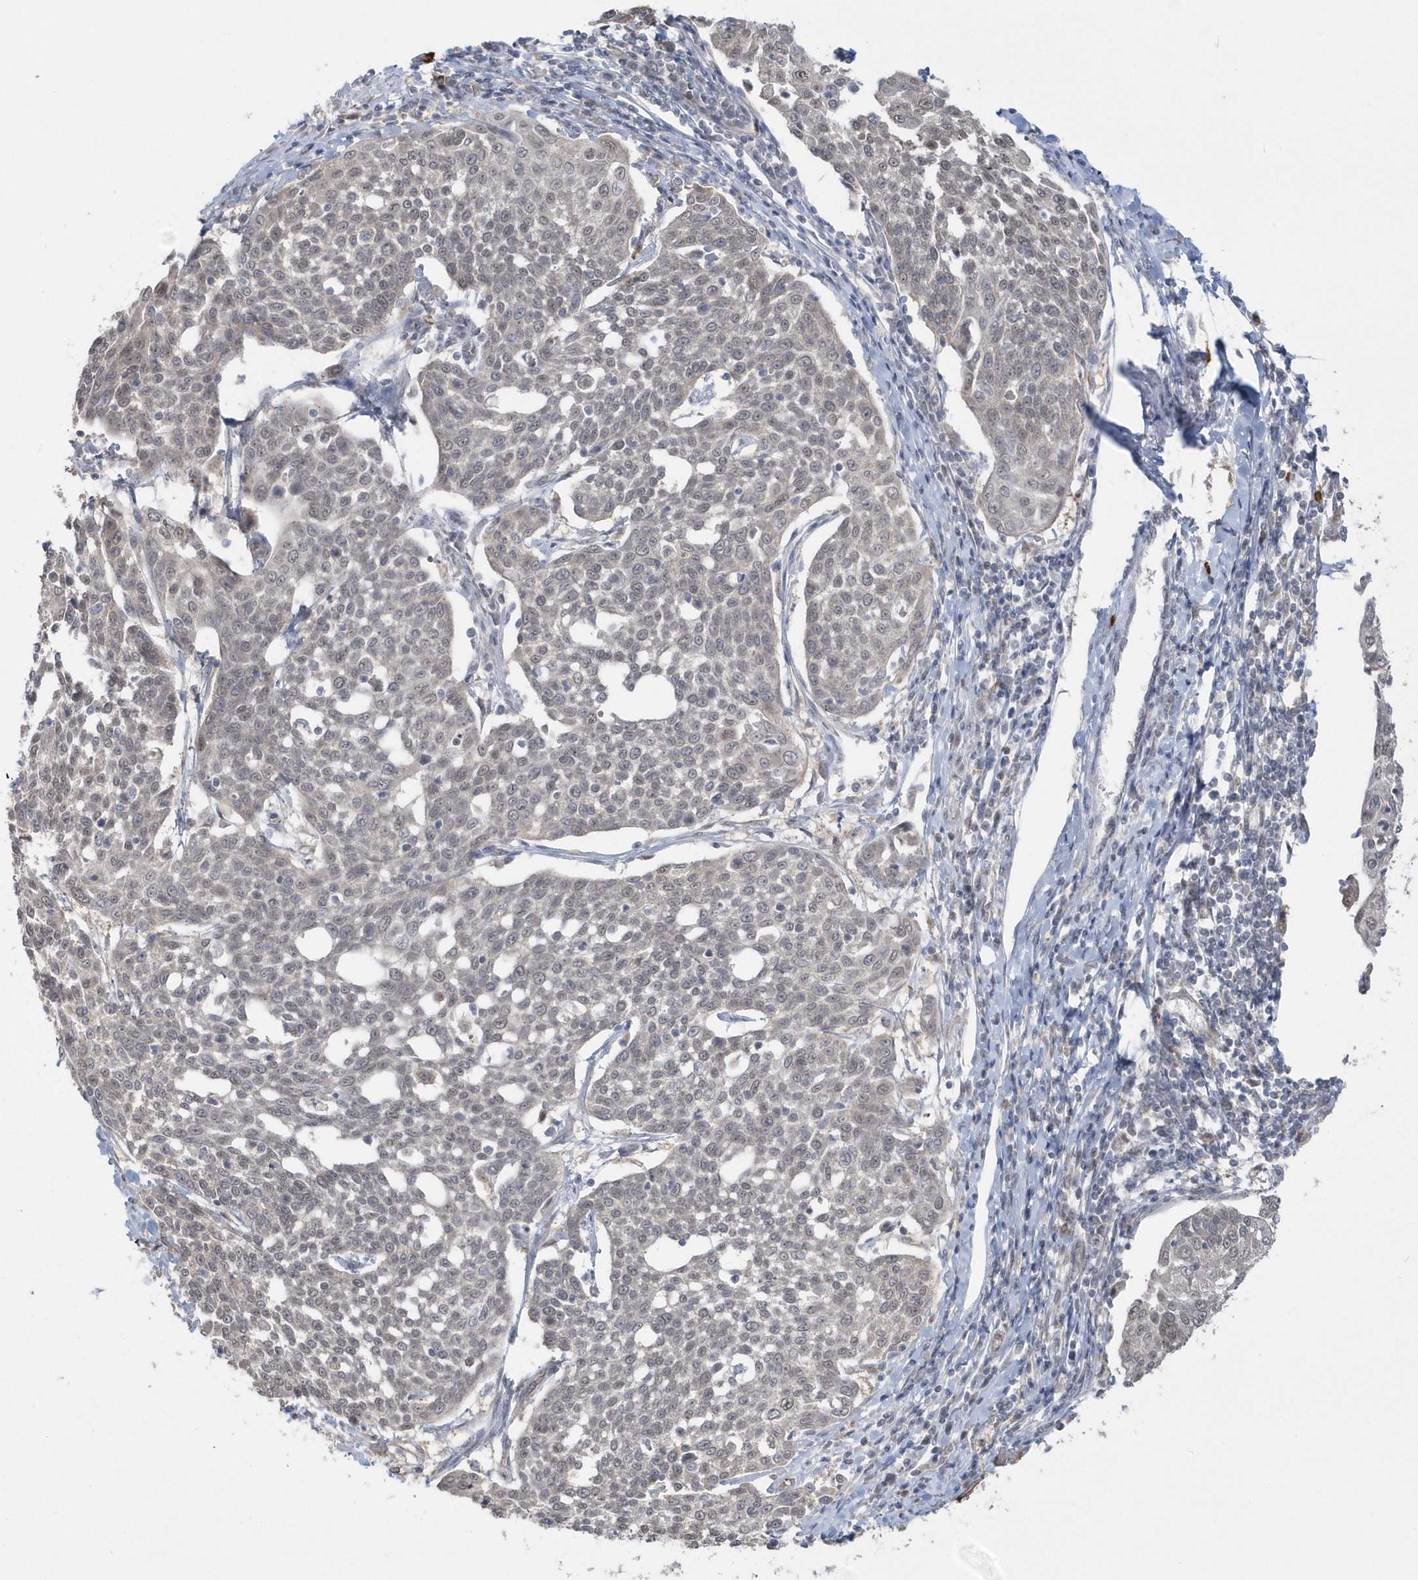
{"staining": {"intensity": "weak", "quantity": "25%-75%", "location": "nuclear"}, "tissue": "cervical cancer", "cell_type": "Tumor cells", "image_type": "cancer", "snomed": [{"axis": "morphology", "description": "Squamous cell carcinoma, NOS"}, {"axis": "topography", "description": "Cervix"}], "caption": "Immunohistochemistry of squamous cell carcinoma (cervical) shows low levels of weak nuclear staining in approximately 25%-75% of tumor cells.", "gene": "DHX57", "patient": {"sex": "female", "age": 34}}